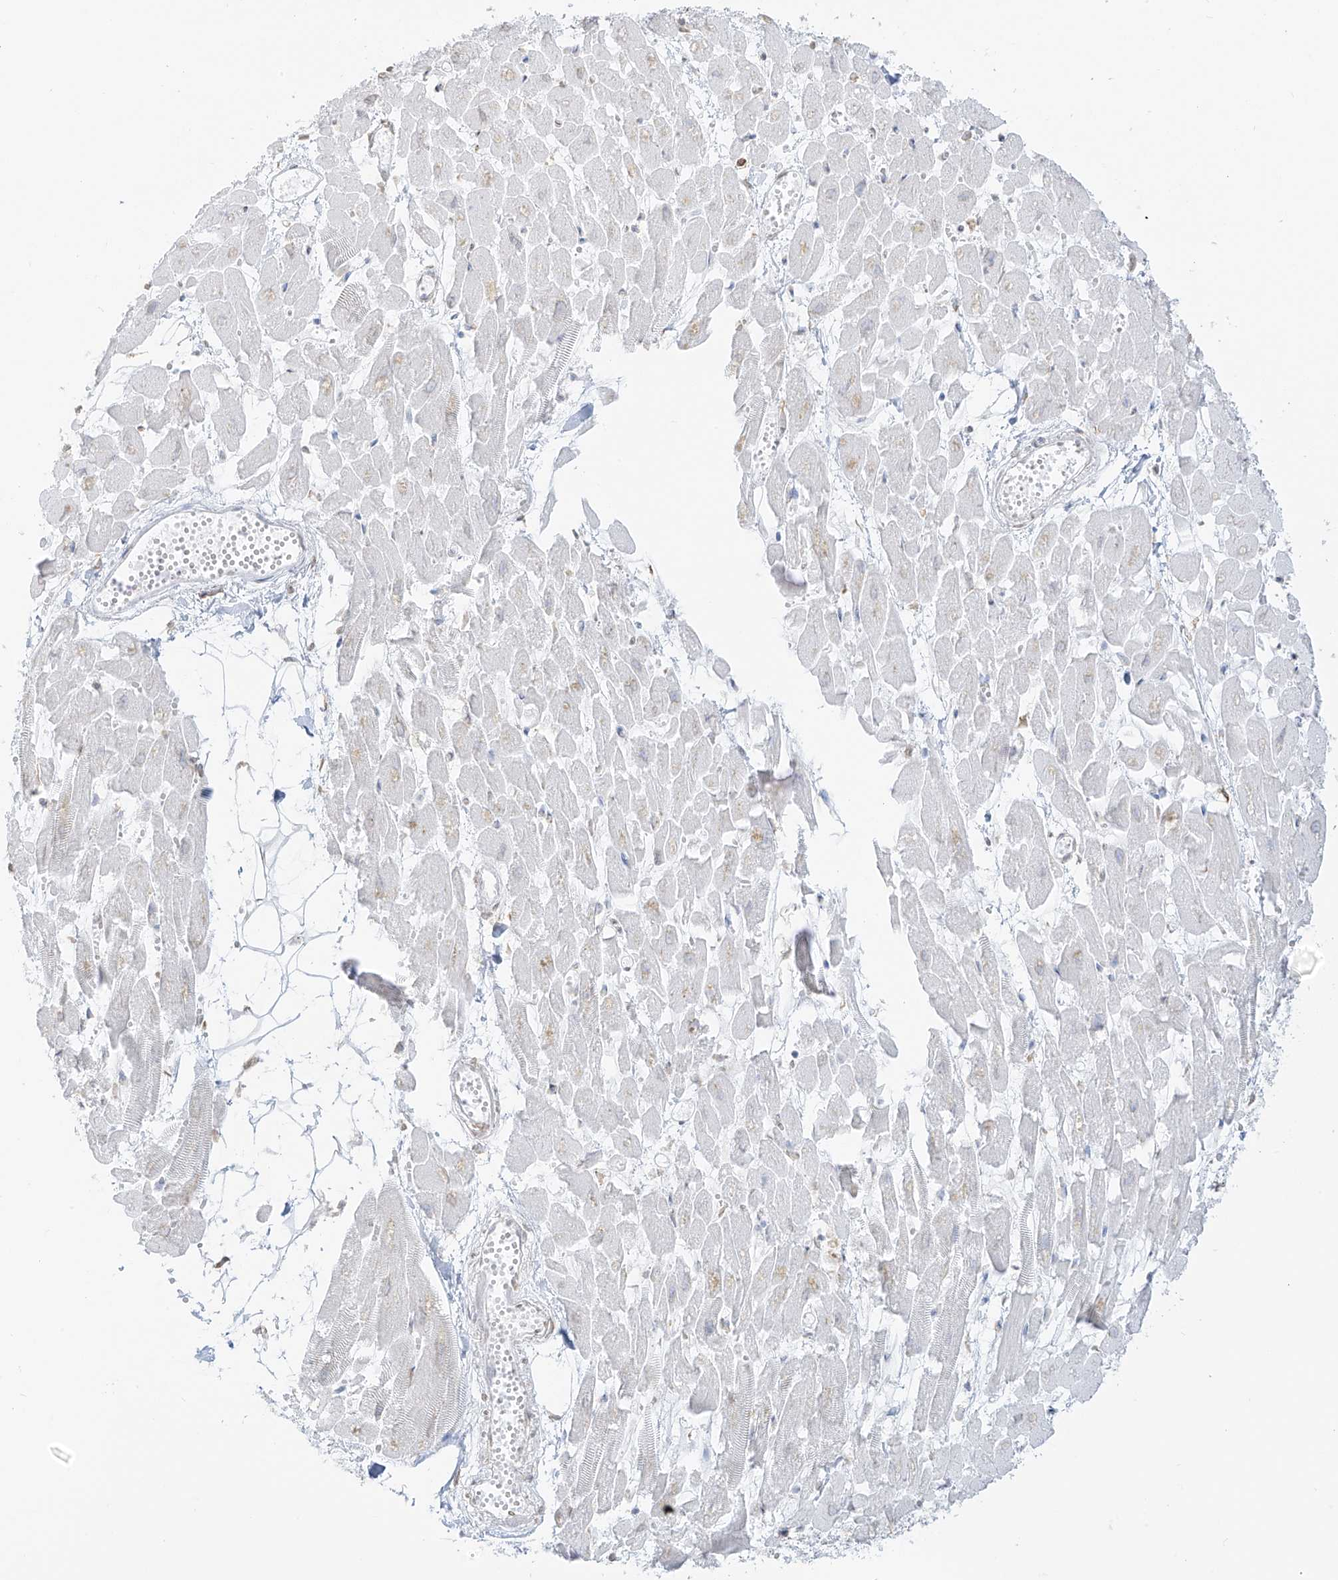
{"staining": {"intensity": "negative", "quantity": "none", "location": "none"}, "tissue": "heart muscle", "cell_type": "Cardiomyocytes", "image_type": "normal", "snomed": [{"axis": "morphology", "description": "Normal tissue, NOS"}, {"axis": "topography", "description": "Heart"}], "caption": "Unremarkable heart muscle was stained to show a protein in brown. There is no significant expression in cardiomyocytes.", "gene": "LRRC59", "patient": {"sex": "female", "age": 64}}